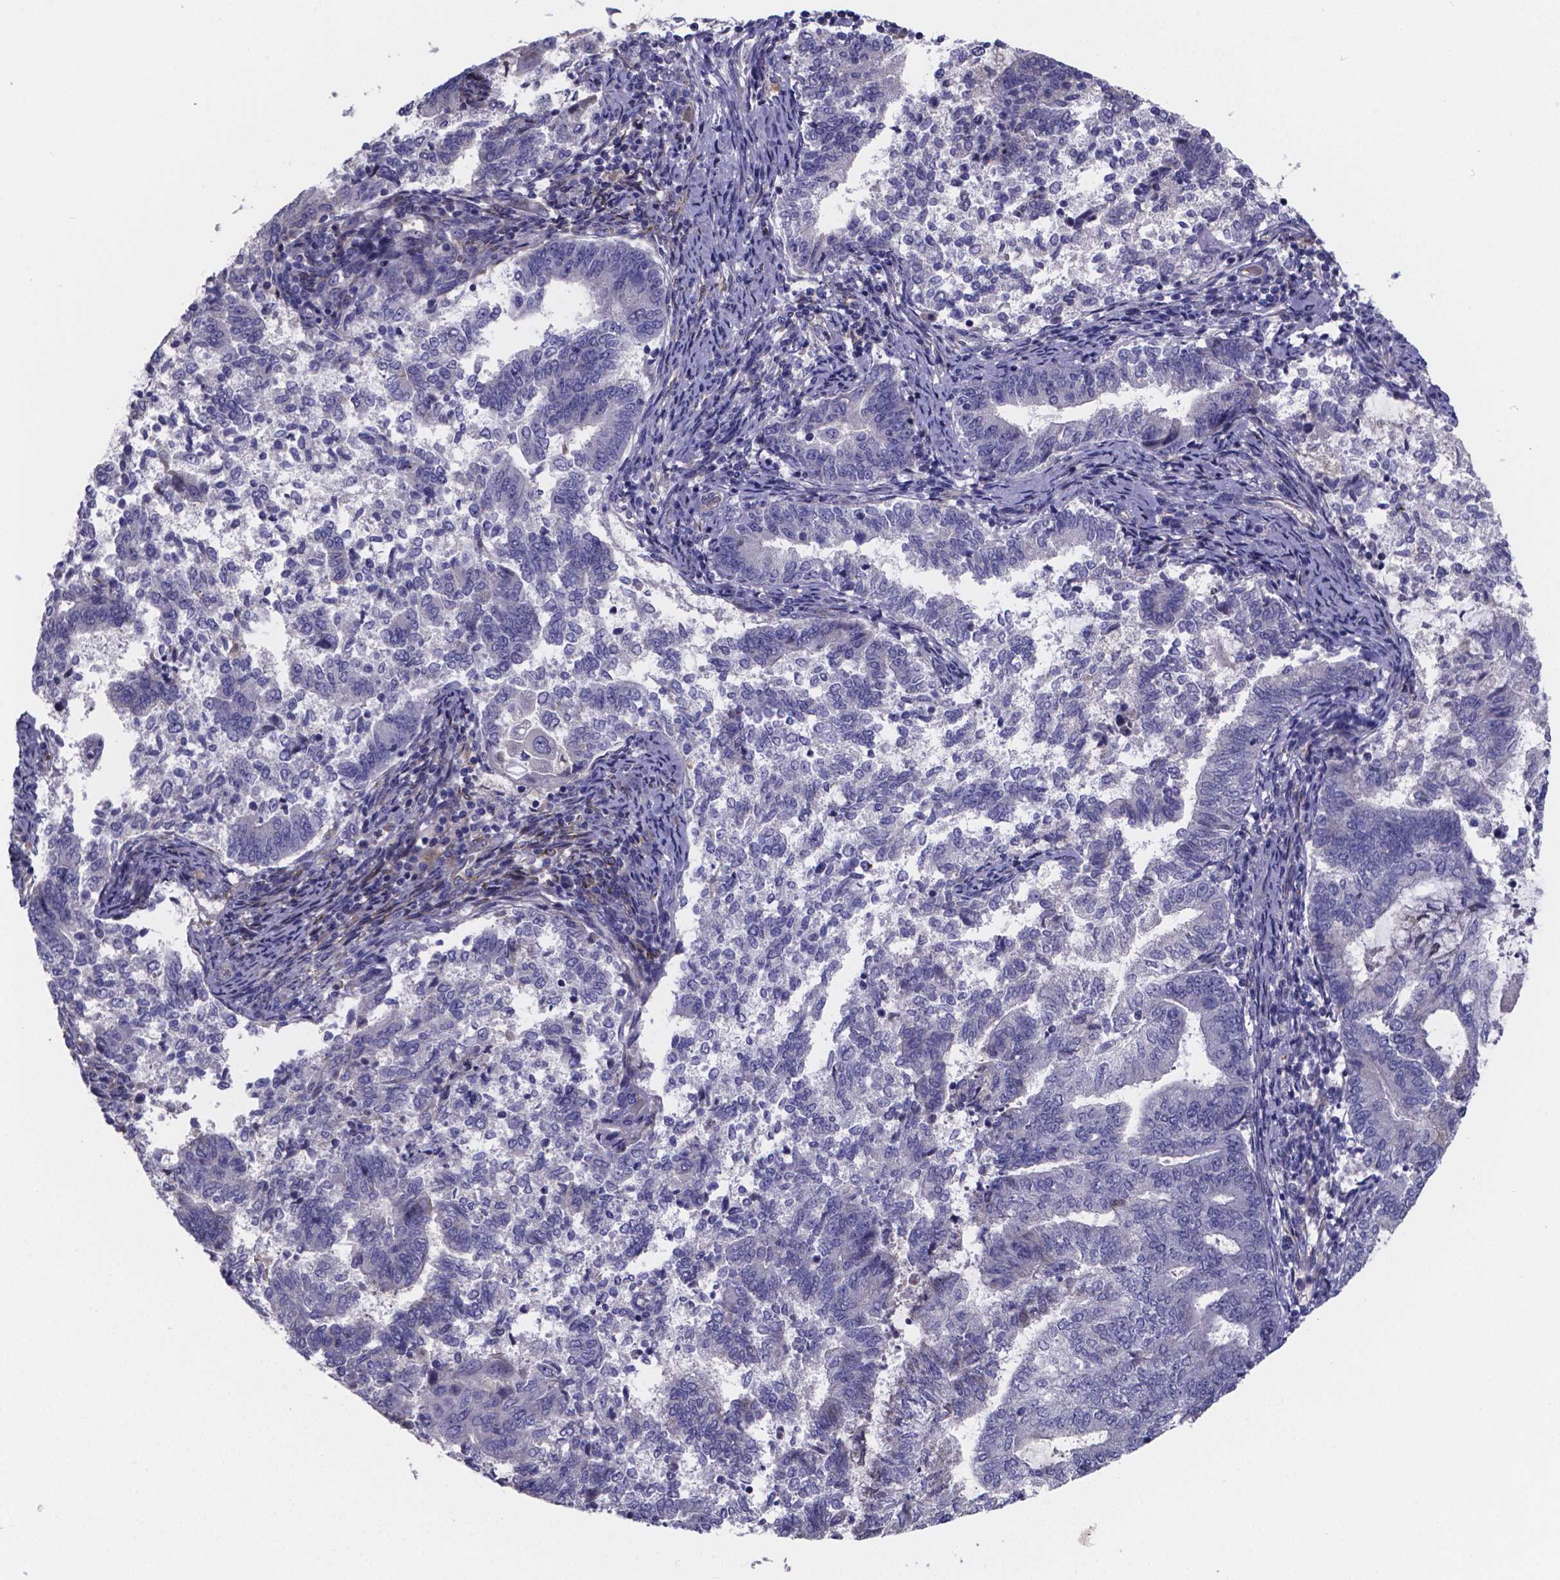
{"staining": {"intensity": "negative", "quantity": "none", "location": "none"}, "tissue": "endometrial cancer", "cell_type": "Tumor cells", "image_type": "cancer", "snomed": [{"axis": "morphology", "description": "Adenocarcinoma, NOS"}, {"axis": "topography", "description": "Endometrium"}], "caption": "Tumor cells show no significant positivity in endometrial cancer (adenocarcinoma).", "gene": "SFRP4", "patient": {"sex": "female", "age": 65}}